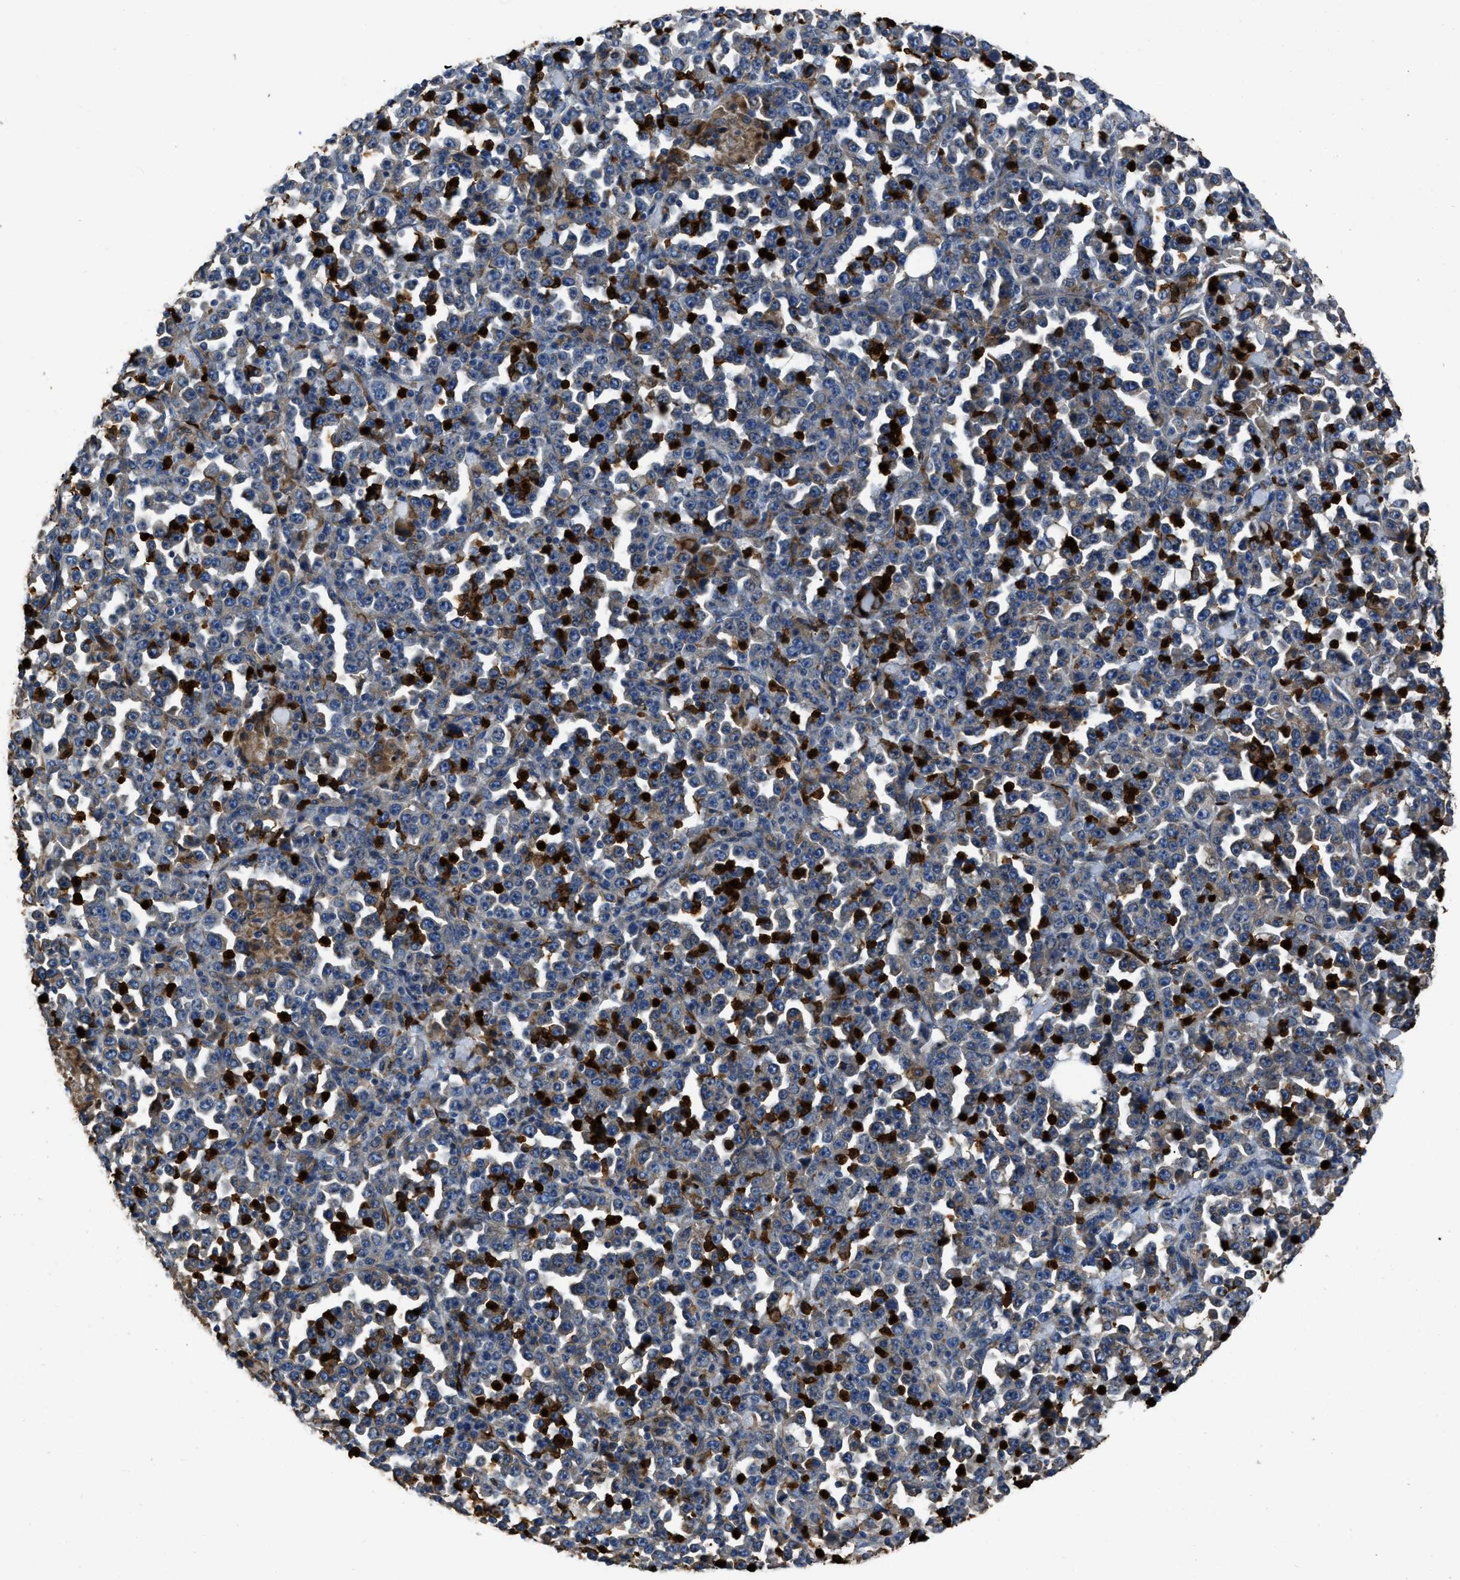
{"staining": {"intensity": "weak", "quantity": "<25%", "location": "cytoplasmic/membranous"}, "tissue": "stomach cancer", "cell_type": "Tumor cells", "image_type": "cancer", "snomed": [{"axis": "morphology", "description": "Normal tissue, NOS"}, {"axis": "morphology", "description": "Adenocarcinoma, NOS"}, {"axis": "topography", "description": "Stomach, upper"}, {"axis": "topography", "description": "Stomach"}], "caption": "An immunohistochemistry image of stomach cancer is shown. There is no staining in tumor cells of stomach cancer. (DAB immunohistochemistry (IHC), high magnification).", "gene": "ANGPT1", "patient": {"sex": "male", "age": 59}}